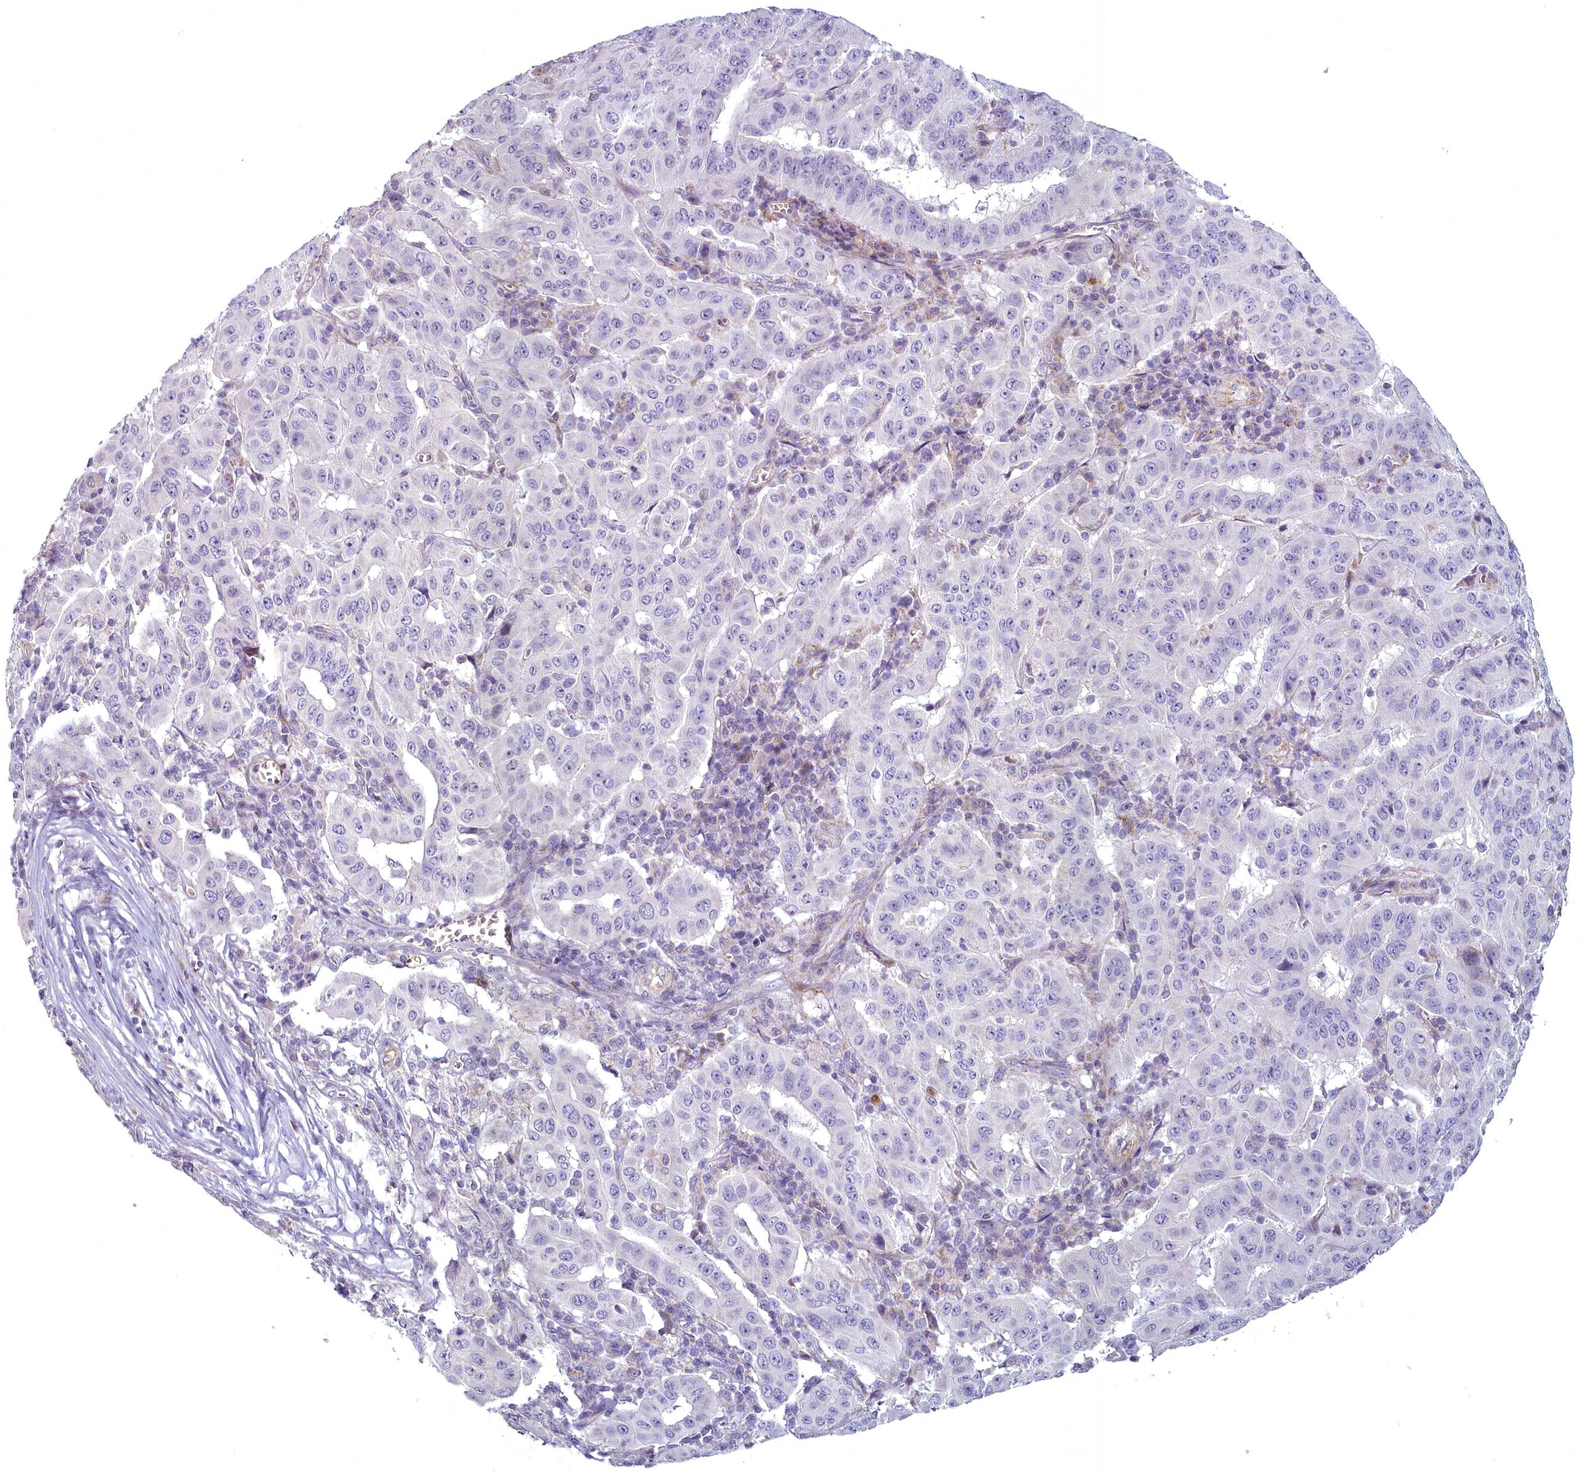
{"staining": {"intensity": "negative", "quantity": "none", "location": "none"}, "tissue": "pancreatic cancer", "cell_type": "Tumor cells", "image_type": "cancer", "snomed": [{"axis": "morphology", "description": "Adenocarcinoma, NOS"}, {"axis": "topography", "description": "Pancreas"}], "caption": "IHC of adenocarcinoma (pancreatic) displays no positivity in tumor cells. Nuclei are stained in blue.", "gene": "ARL15", "patient": {"sex": "male", "age": 63}}